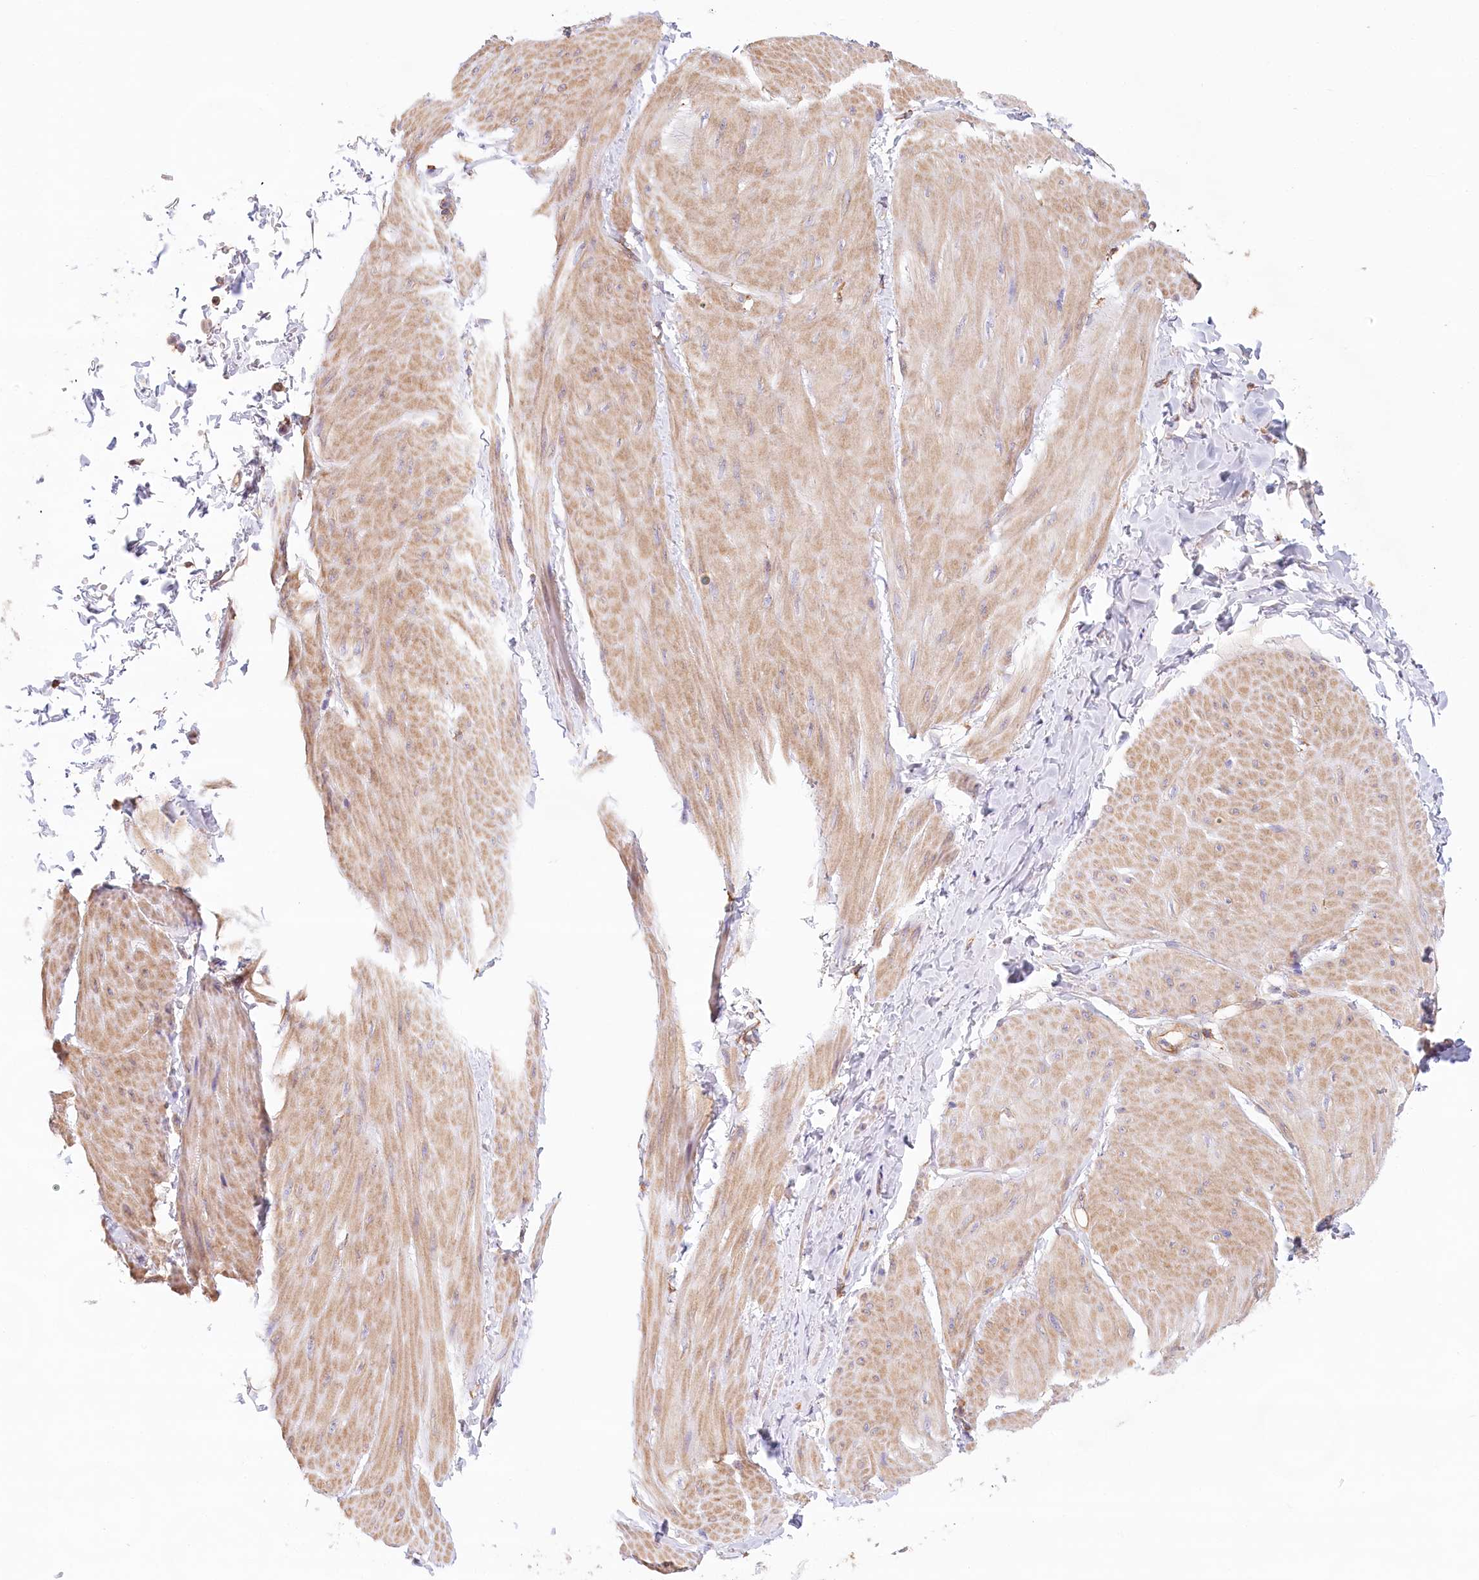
{"staining": {"intensity": "weak", "quantity": ">75%", "location": "cytoplasmic/membranous"}, "tissue": "smooth muscle", "cell_type": "Smooth muscle cells", "image_type": "normal", "snomed": [{"axis": "morphology", "description": "Urothelial carcinoma, High grade"}, {"axis": "topography", "description": "Urinary bladder"}], "caption": "Weak cytoplasmic/membranous expression is seen in about >75% of smooth muscle cells in normal smooth muscle. Nuclei are stained in blue.", "gene": "UMPS", "patient": {"sex": "male", "age": 46}}